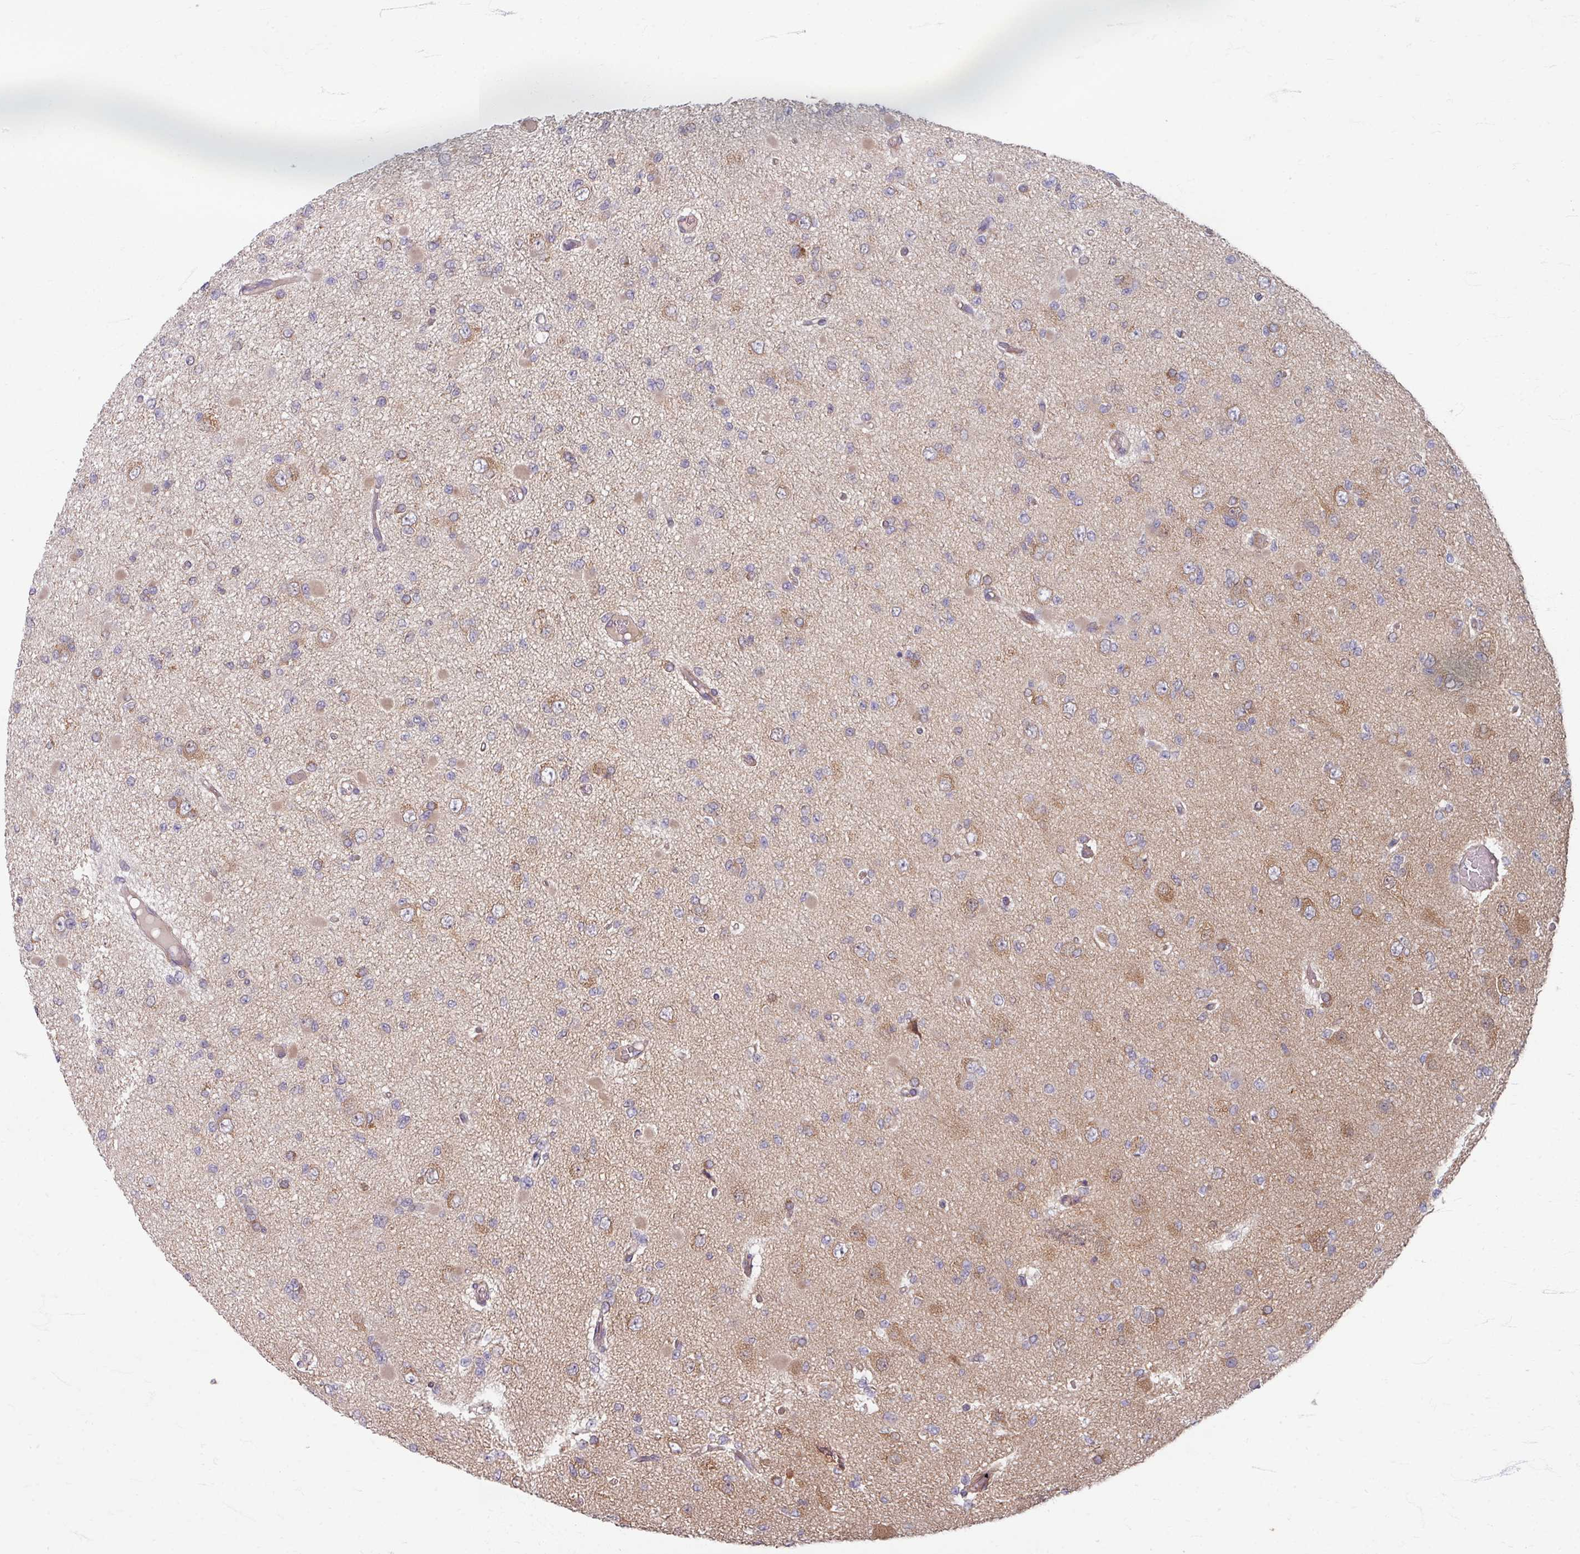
{"staining": {"intensity": "weak", "quantity": "25%-75%", "location": "cytoplasmic/membranous"}, "tissue": "glioma", "cell_type": "Tumor cells", "image_type": "cancer", "snomed": [{"axis": "morphology", "description": "Glioma, malignant, Low grade"}, {"axis": "topography", "description": "Brain"}], "caption": "This is an image of IHC staining of low-grade glioma (malignant), which shows weak positivity in the cytoplasmic/membranous of tumor cells.", "gene": "STAM", "patient": {"sex": "female", "age": 22}}